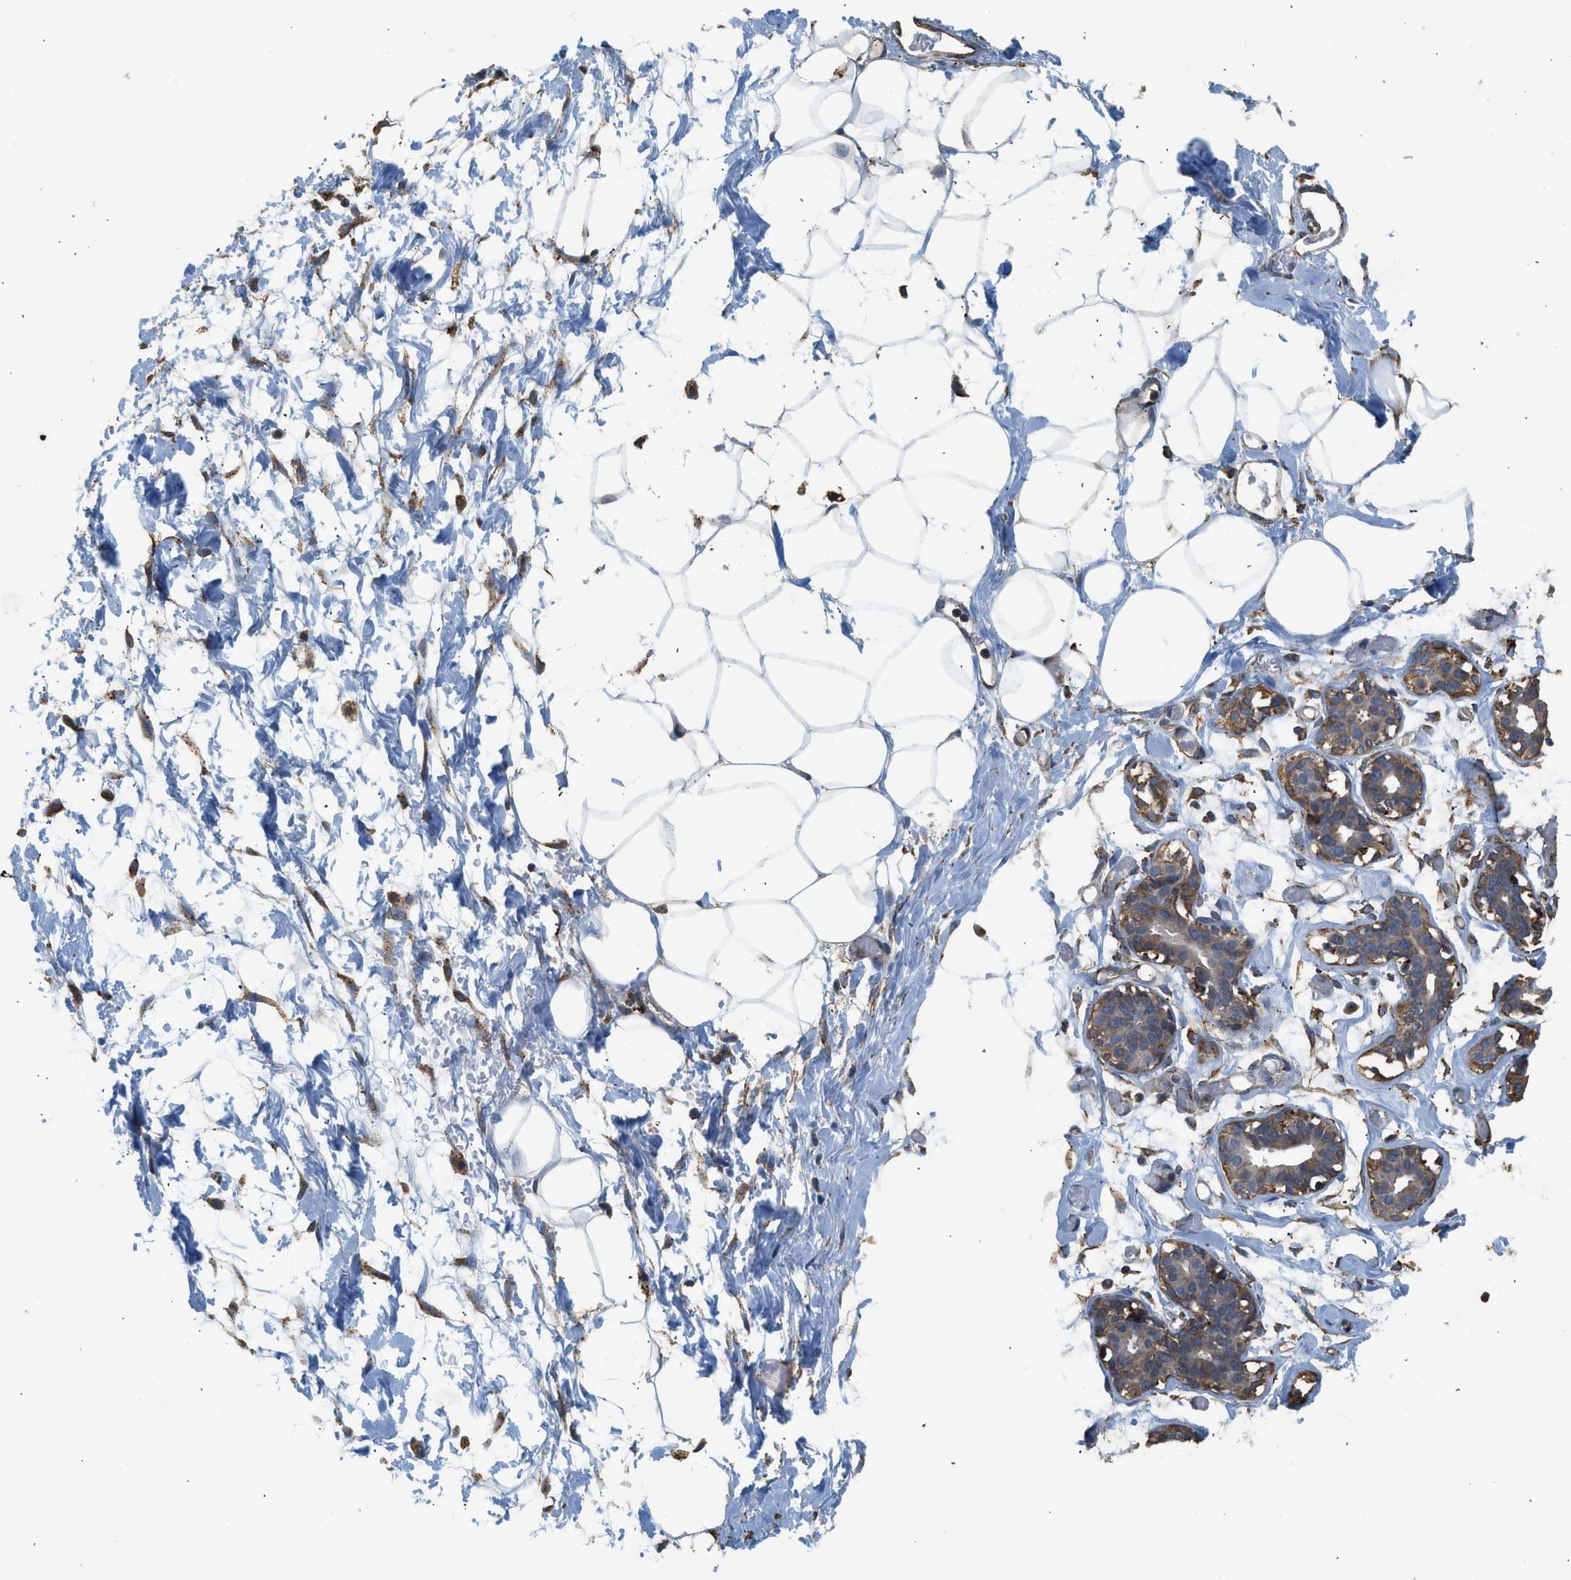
{"staining": {"intensity": "moderate", "quantity": "25%-75%", "location": "cytoplasmic/membranous"}, "tissue": "adipose tissue", "cell_type": "Adipocytes", "image_type": "normal", "snomed": [{"axis": "morphology", "description": "Normal tissue, NOS"}, {"axis": "topography", "description": "Breast"}, {"axis": "topography", "description": "Soft tissue"}], "caption": "This image reveals immunohistochemistry staining of unremarkable human adipose tissue, with medium moderate cytoplasmic/membranous positivity in approximately 25%-75% of adipocytes.", "gene": "CTSV", "patient": {"sex": "female", "age": 25}}